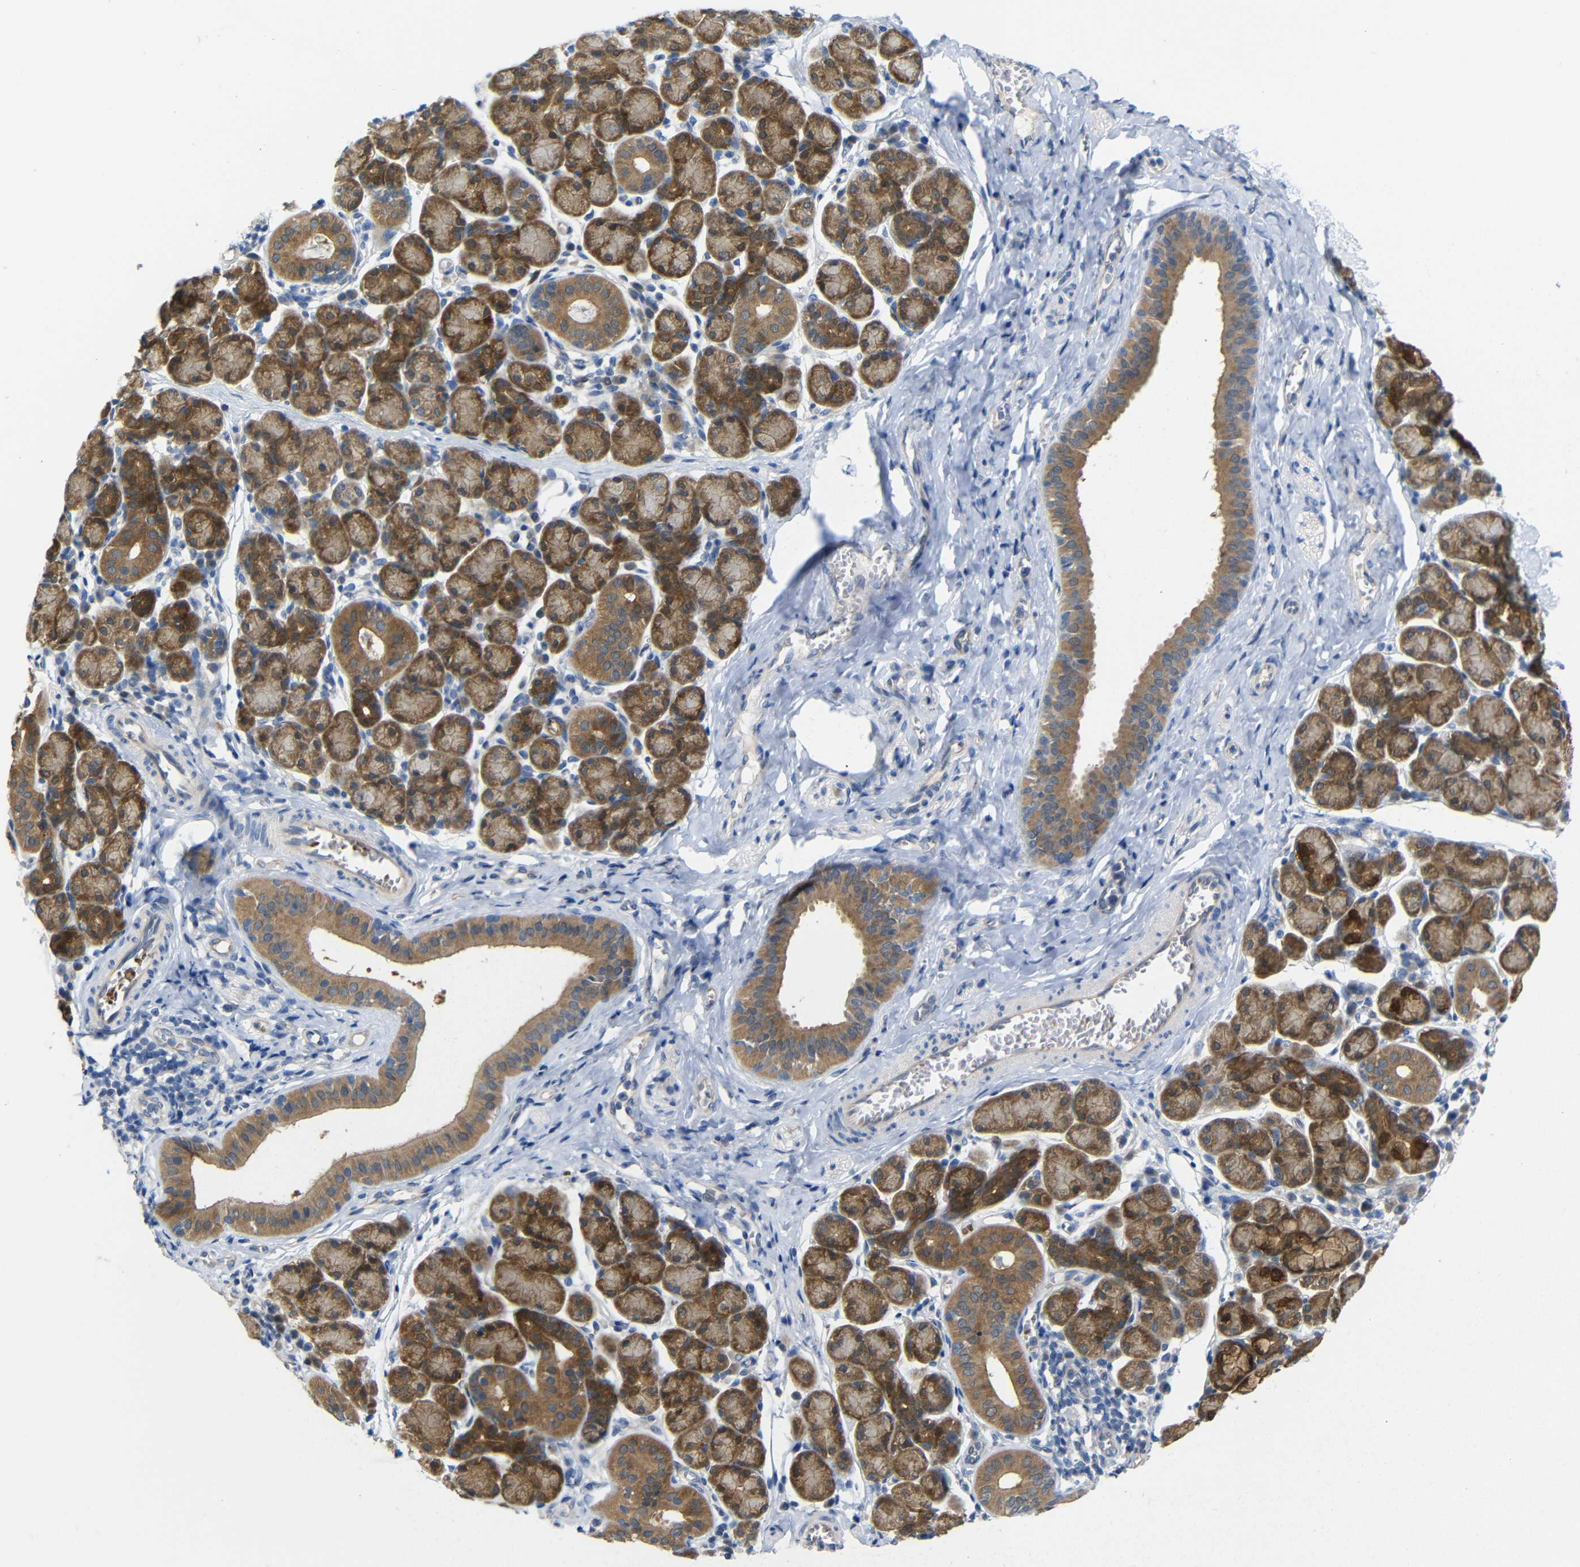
{"staining": {"intensity": "moderate", "quantity": ">75%", "location": "cytoplasmic/membranous"}, "tissue": "salivary gland", "cell_type": "Glandular cells", "image_type": "normal", "snomed": [{"axis": "morphology", "description": "Normal tissue, NOS"}, {"axis": "morphology", "description": "Inflammation, NOS"}, {"axis": "topography", "description": "Lymph node"}, {"axis": "topography", "description": "Salivary gland"}], "caption": "IHC of benign salivary gland reveals medium levels of moderate cytoplasmic/membranous expression in about >75% of glandular cells. The protein of interest is shown in brown color, while the nuclei are stained blue.", "gene": "TBC1D32", "patient": {"sex": "male", "age": 3}}